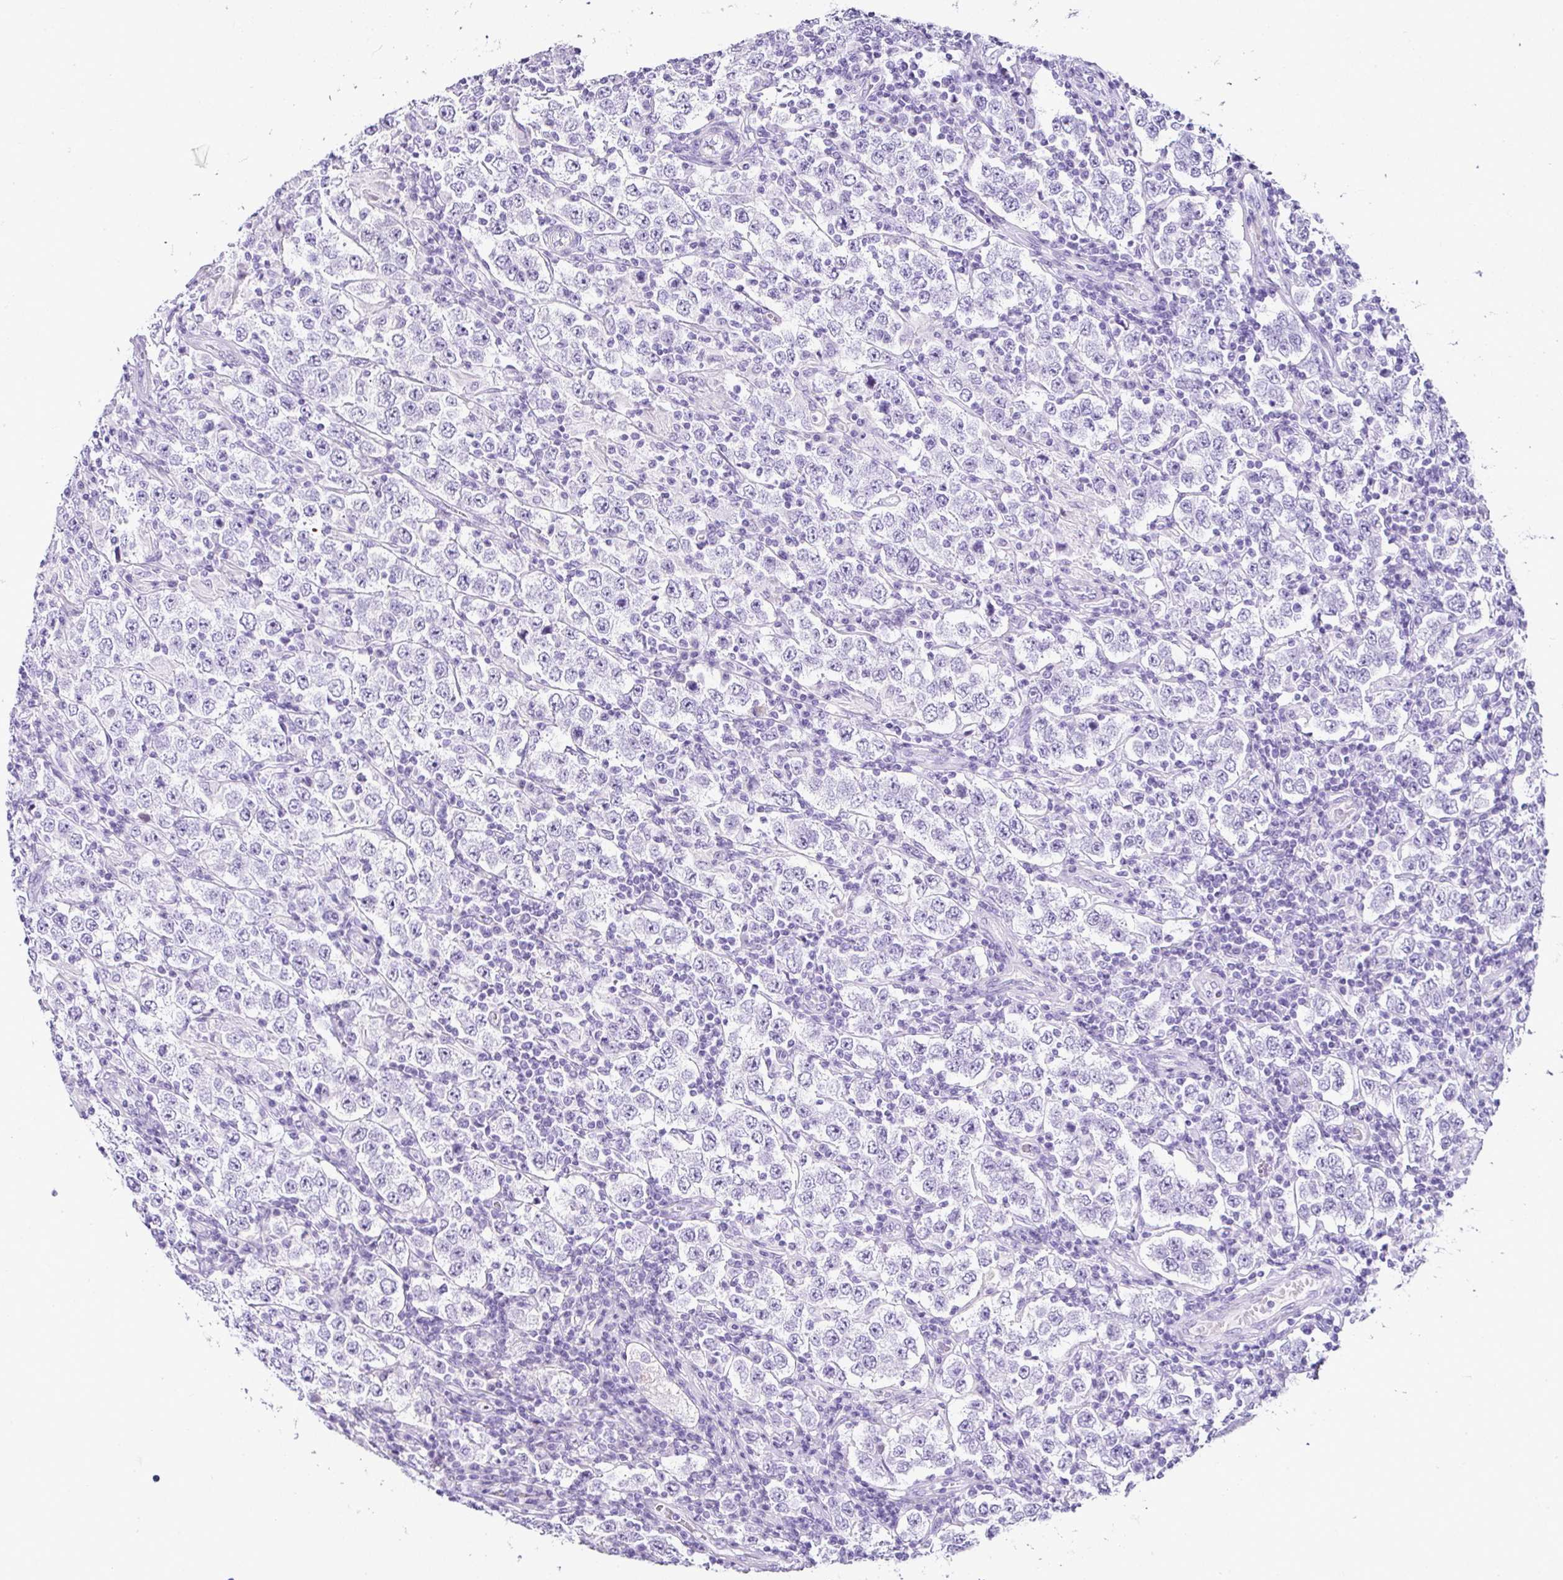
{"staining": {"intensity": "negative", "quantity": "none", "location": "none"}, "tissue": "testis cancer", "cell_type": "Tumor cells", "image_type": "cancer", "snomed": [{"axis": "morphology", "description": "Normal tissue, NOS"}, {"axis": "morphology", "description": "Urothelial carcinoma, High grade"}, {"axis": "morphology", "description": "Seminoma, NOS"}, {"axis": "morphology", "description": "Carcinoma, Embryonal, NOS"}, {"axis": "topography", "description": "Urinary bladder"}, {"axis": "topography", "description": "Testis"}], "caption": "Protein analysis of testis cancer reveals no significant staining in tumor cells.", "gene": "SERPINB3", "patient": {"sex": "male", "age": 41}}